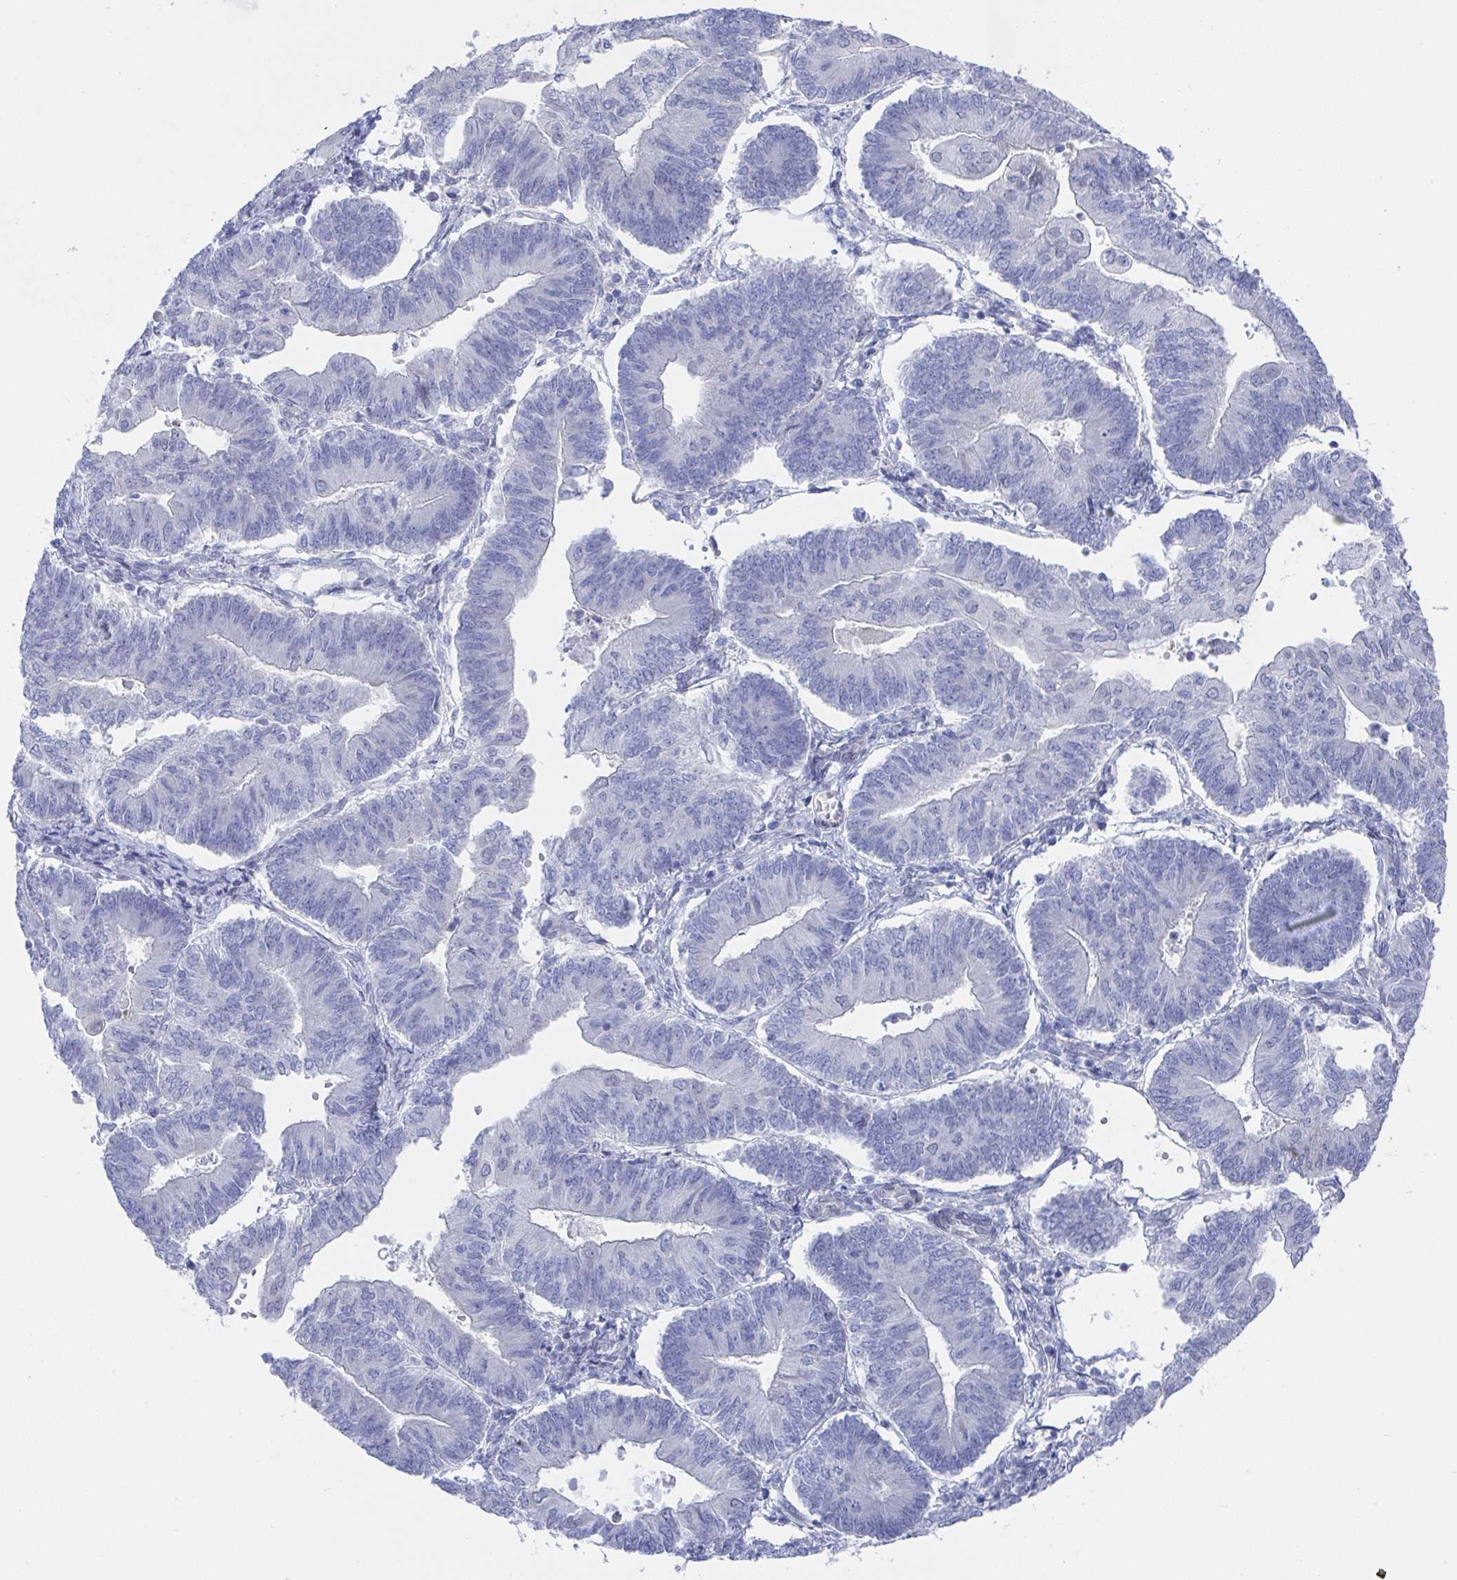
{"staining": {"intensity": "negative", "quantity": "none", "location": "none"}, "tissue": "endometrial cancer", "cell_type": "Tumor cells", "image_type": "cancer", "snomed": [{"axis": "morphology", "description": "Adenocarcinoma, NOS"}, {"axis": "topography", "description": "Endometrium"}], "caption": "High magnification brightfield microscopy of adenocarcinoma (endometrial) stained with DAB (3,3'-diaminobenzidine) (brown) and counterstained with hematoxylin (blue): tumor cells show no significant staining.", "gene": "MFSD4A", "patient": {"sex": "female", "age": 65}}